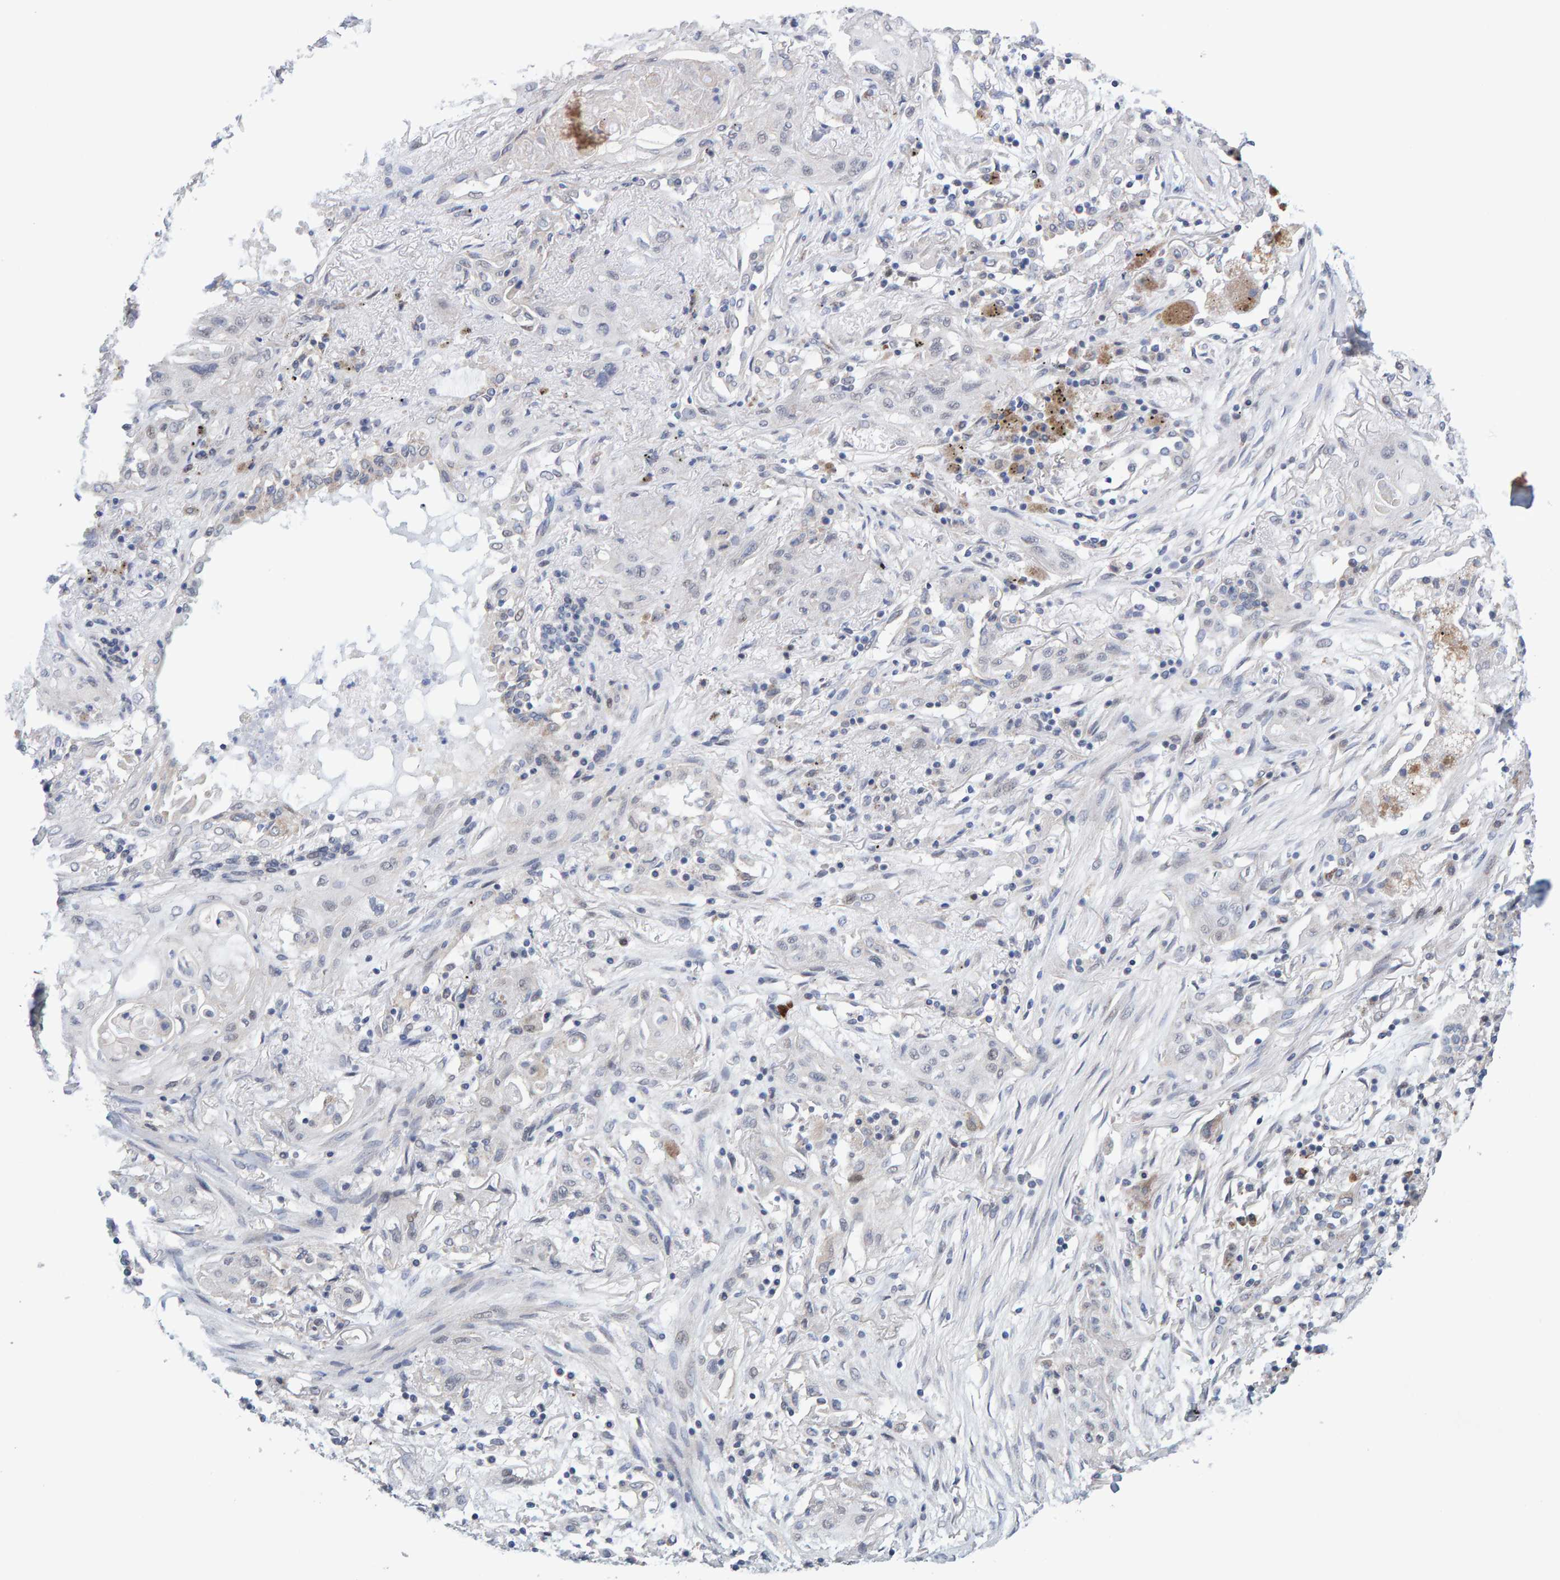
{"staining": {"intensity": "negative", "quantity": "none", "location": "none"}, "tissue": "lung cancer", "cell_type": "Tumor cells", "image_type": "cancer", "snomed": [{"axis": "morphology", "description": "Squamous cell carcinoma, NOS"}, {"axis": "topography", "description": "Lung"}], "caption": "Tumor cells are negative for brown protein staining in lung cancer.", "gene": "USP43", "patient": {"sex": "female", "age": 47}}